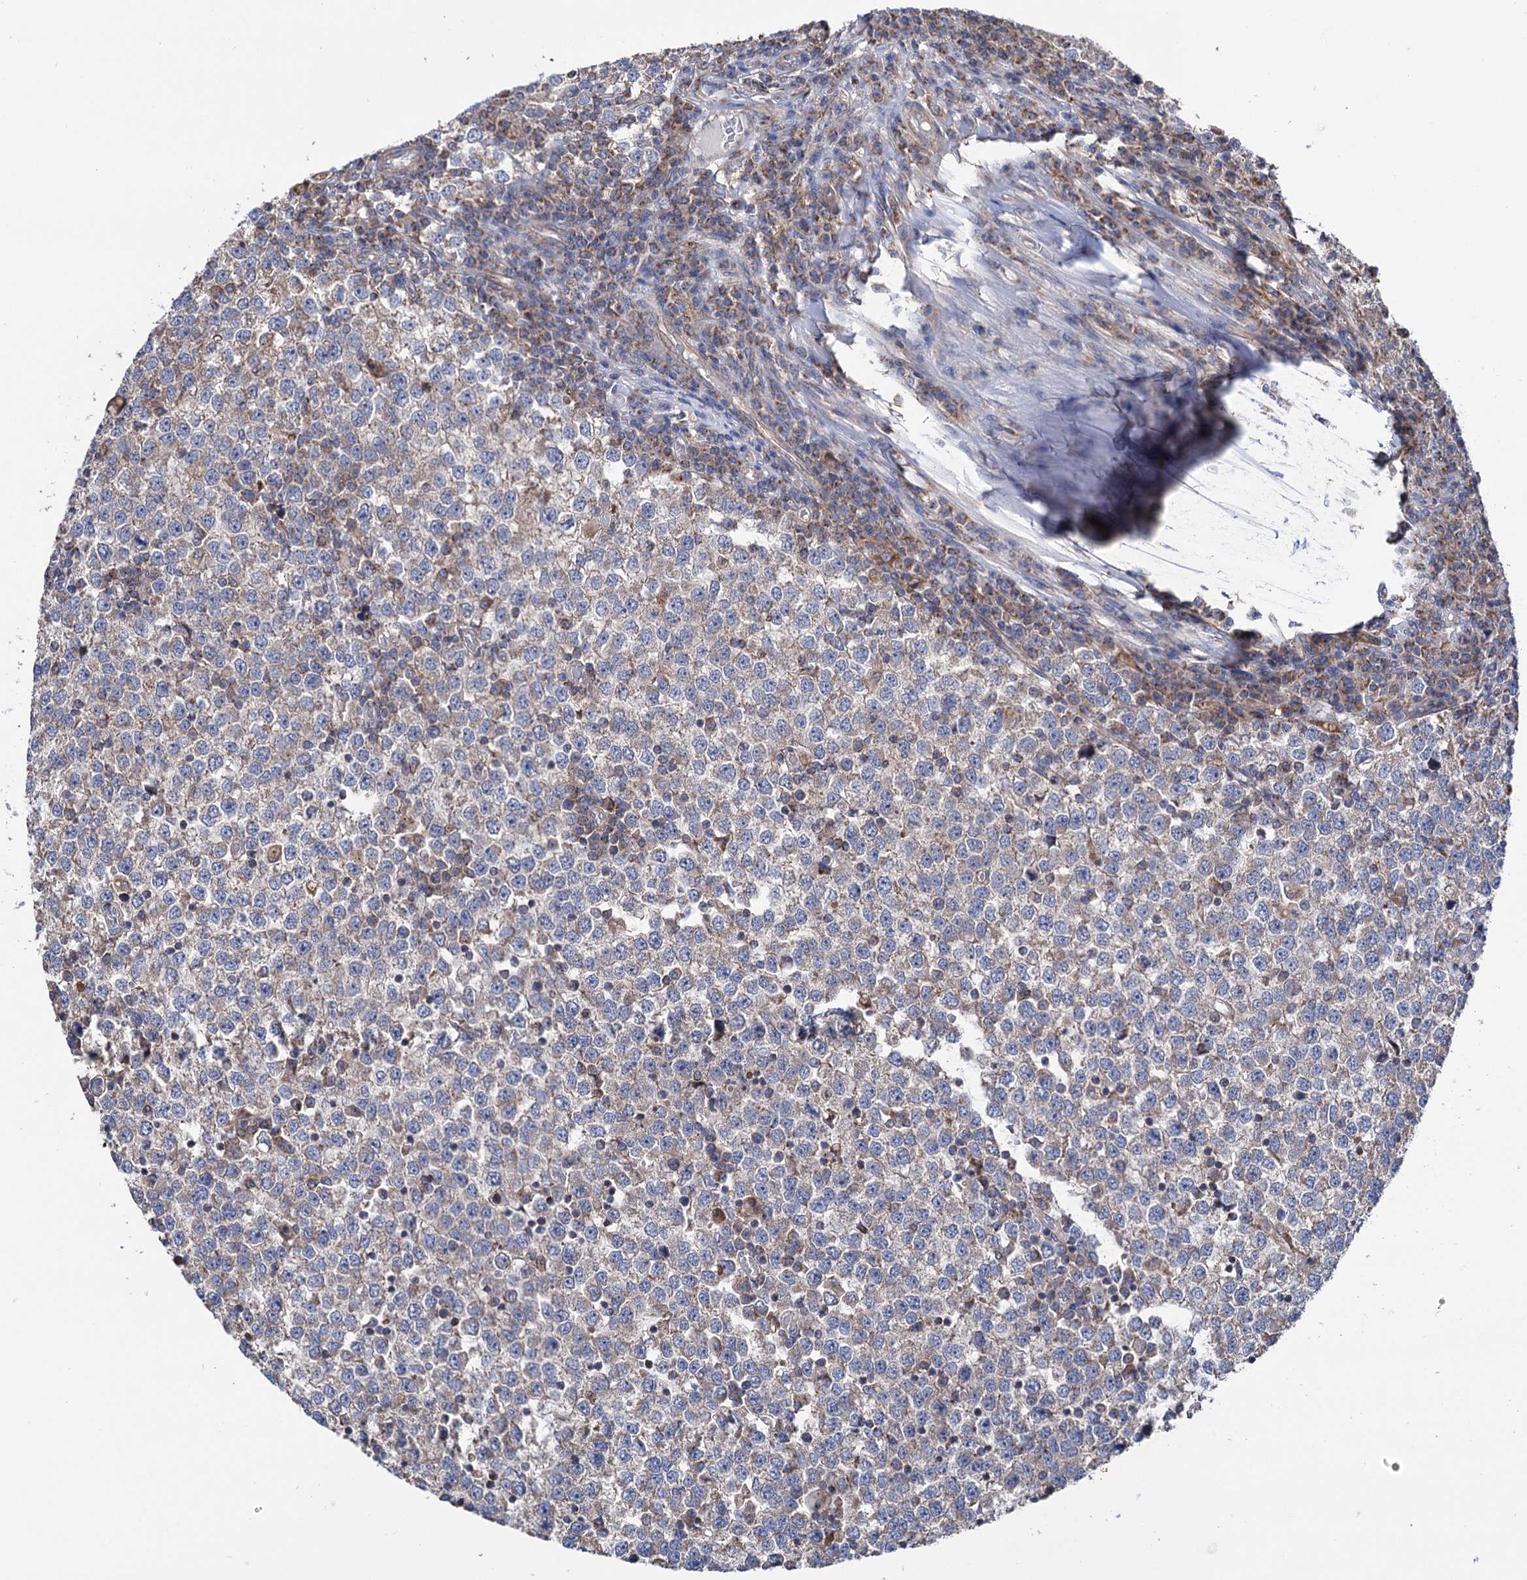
{"staining": {"intensity": "moderate", "quantity": "25%-75%", "location": "cytoplasmic/membranous"}, "tissue": "testis cancer", "cell_type": "Tumor cells", "image_type": "cancer", "snomed": [{"axis": "morphology", "description": "Seminoma, NOS"}, {"axis": "topography", "description": "Testis"}], "caption": "This image displays immunohistochemistry (IHC) staining of human testis cancer, with medium moderate cytoplasmic/membranous positivity in about 25%-75% of tumor cells.", "gene": "SUCLA2", "patient": {"sex": "male", "age": 65}}